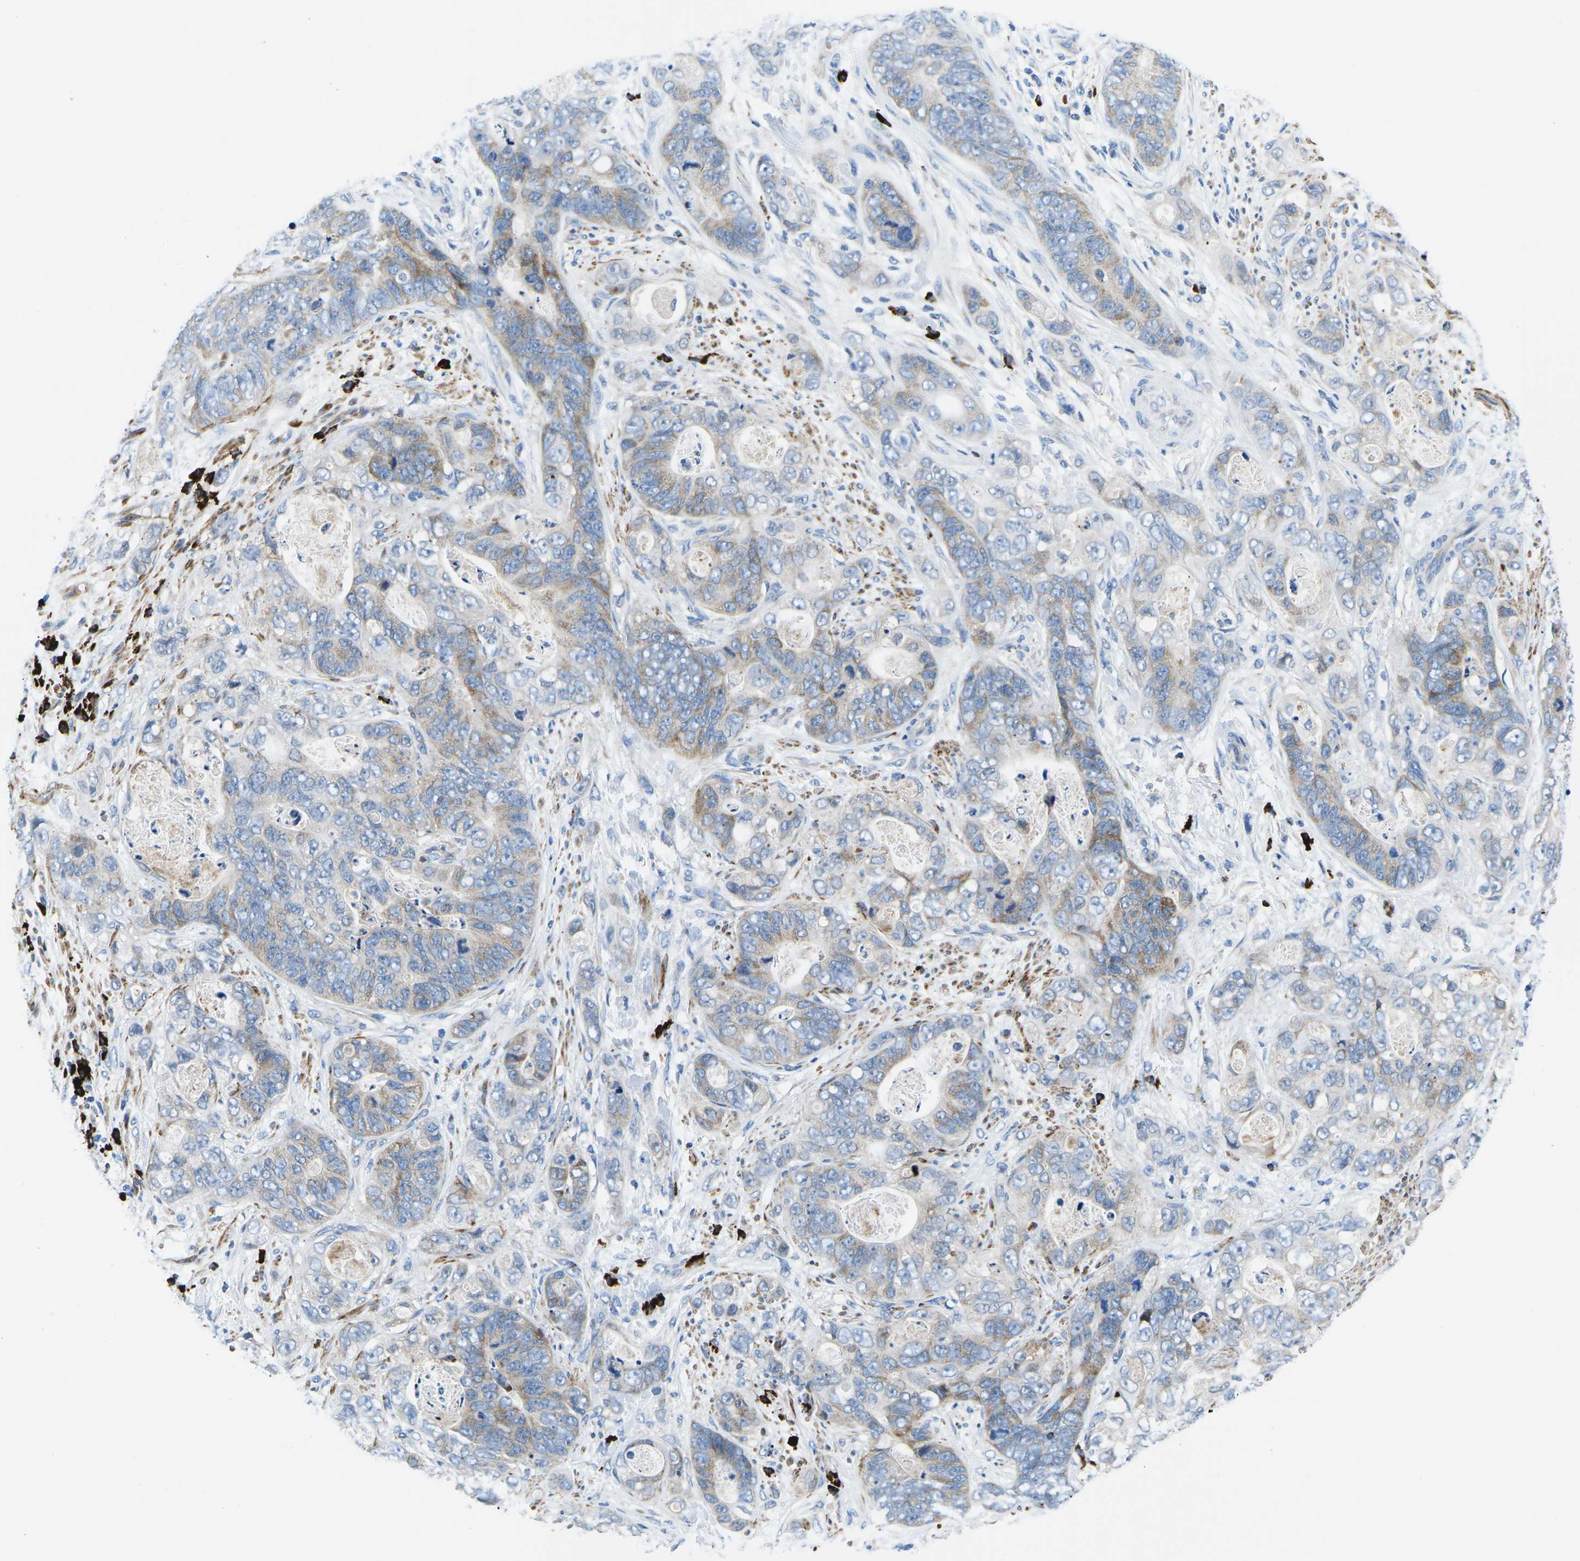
{"staining": {"intensity": "weak", "quantity": "25%-75%", "location": "cytoplasmic/membranous"}, "tissue": "stomach cancer", "cell_type": "Tumor cells", "image_type": "cancer", "snomed": [{"axis": "morphology", "description": "Adenocarcinoma, NOS"}, {"axis": "topography", "description": "Stomach"}], "caption": "Immunohistochemical staining of stomach adenocarcinoma shows weak cytoplasmic/membranous protein expression in about 25%-75% of tumor cells.", "gene": "MC4R", "patient": {"sex": "female", "age": 89}}